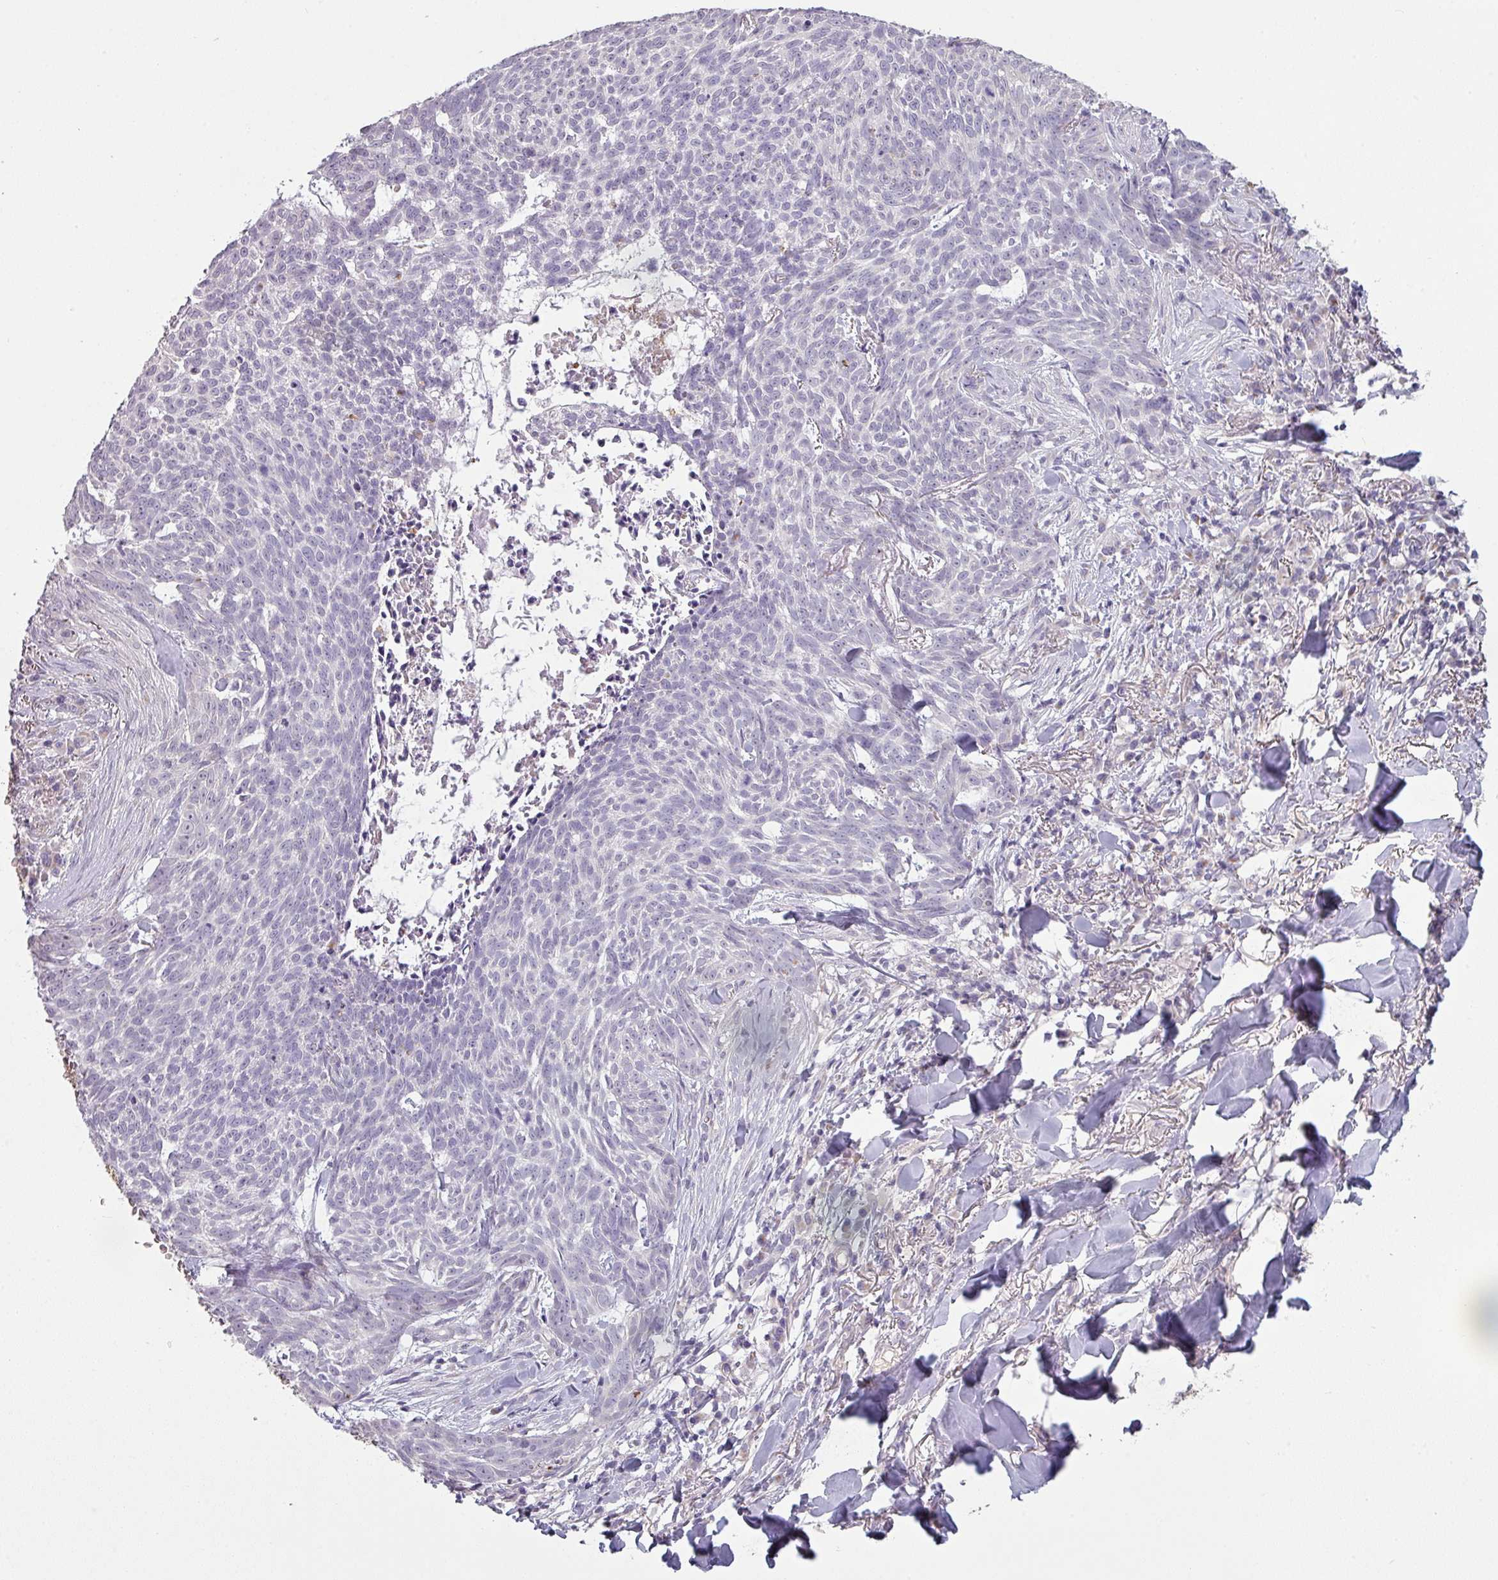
{"staining": {"intensity": "negative", "quantity": "none", "location": "none"}, "tissue": "skin cancer", "cell_type": "Tumor cells", "image_type": "cancer", "snomed": [{"axis": "morphology", "description": "Basal cell carcinoma"}, {"axis": "topography", "description": "Skin"}], "caption": "This is an IHC photomicrograph of human skin cancer (basal cell carcinoma). There is no staining in tumor cells.", "gene": "MAGEC3", "patient": {"sex": "female", "age": 93}}